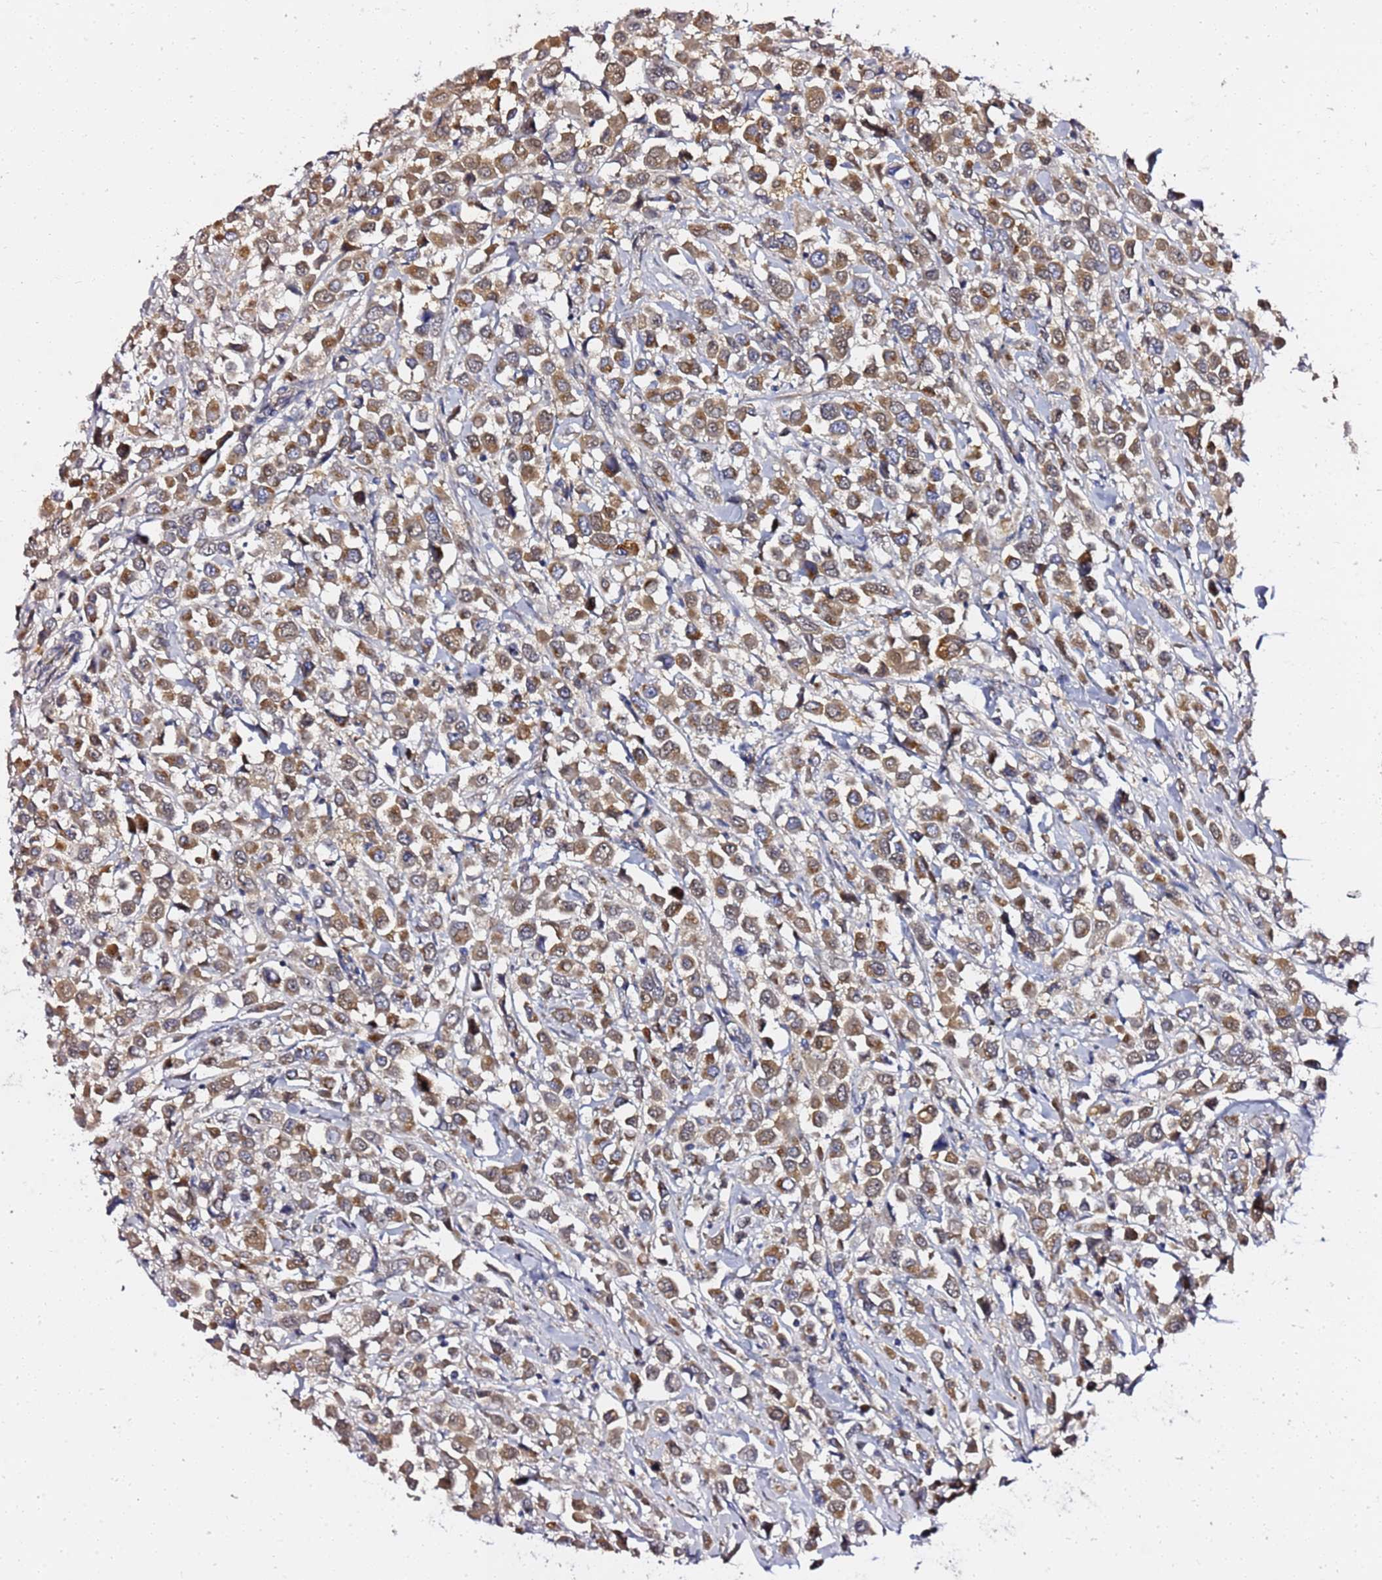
{"staining": {"intensity": "moderate", "quantity": ">75%", "location": "cytoplasmic/membranous"}, "tissue": "breast cancer", "cell_type": "Tumor cells", "image_type": "cancer", "snomed": [{"axis": "morphology", "description": "Duct carcinoma"}, {"axis": "topography", "description": "Breast"}], "caption": "Breast cancer (invasive ductal carcinoma) stained with DAB (3,3'-diaminobenzidine) immunohistochemistry (IHC) displays medium levels of moderate cytoplasmic/membranous positivity in approximately >75% of tumor cells.", "gene": "ANAPC1", "patient": {"sex": "female", "age": 61}}